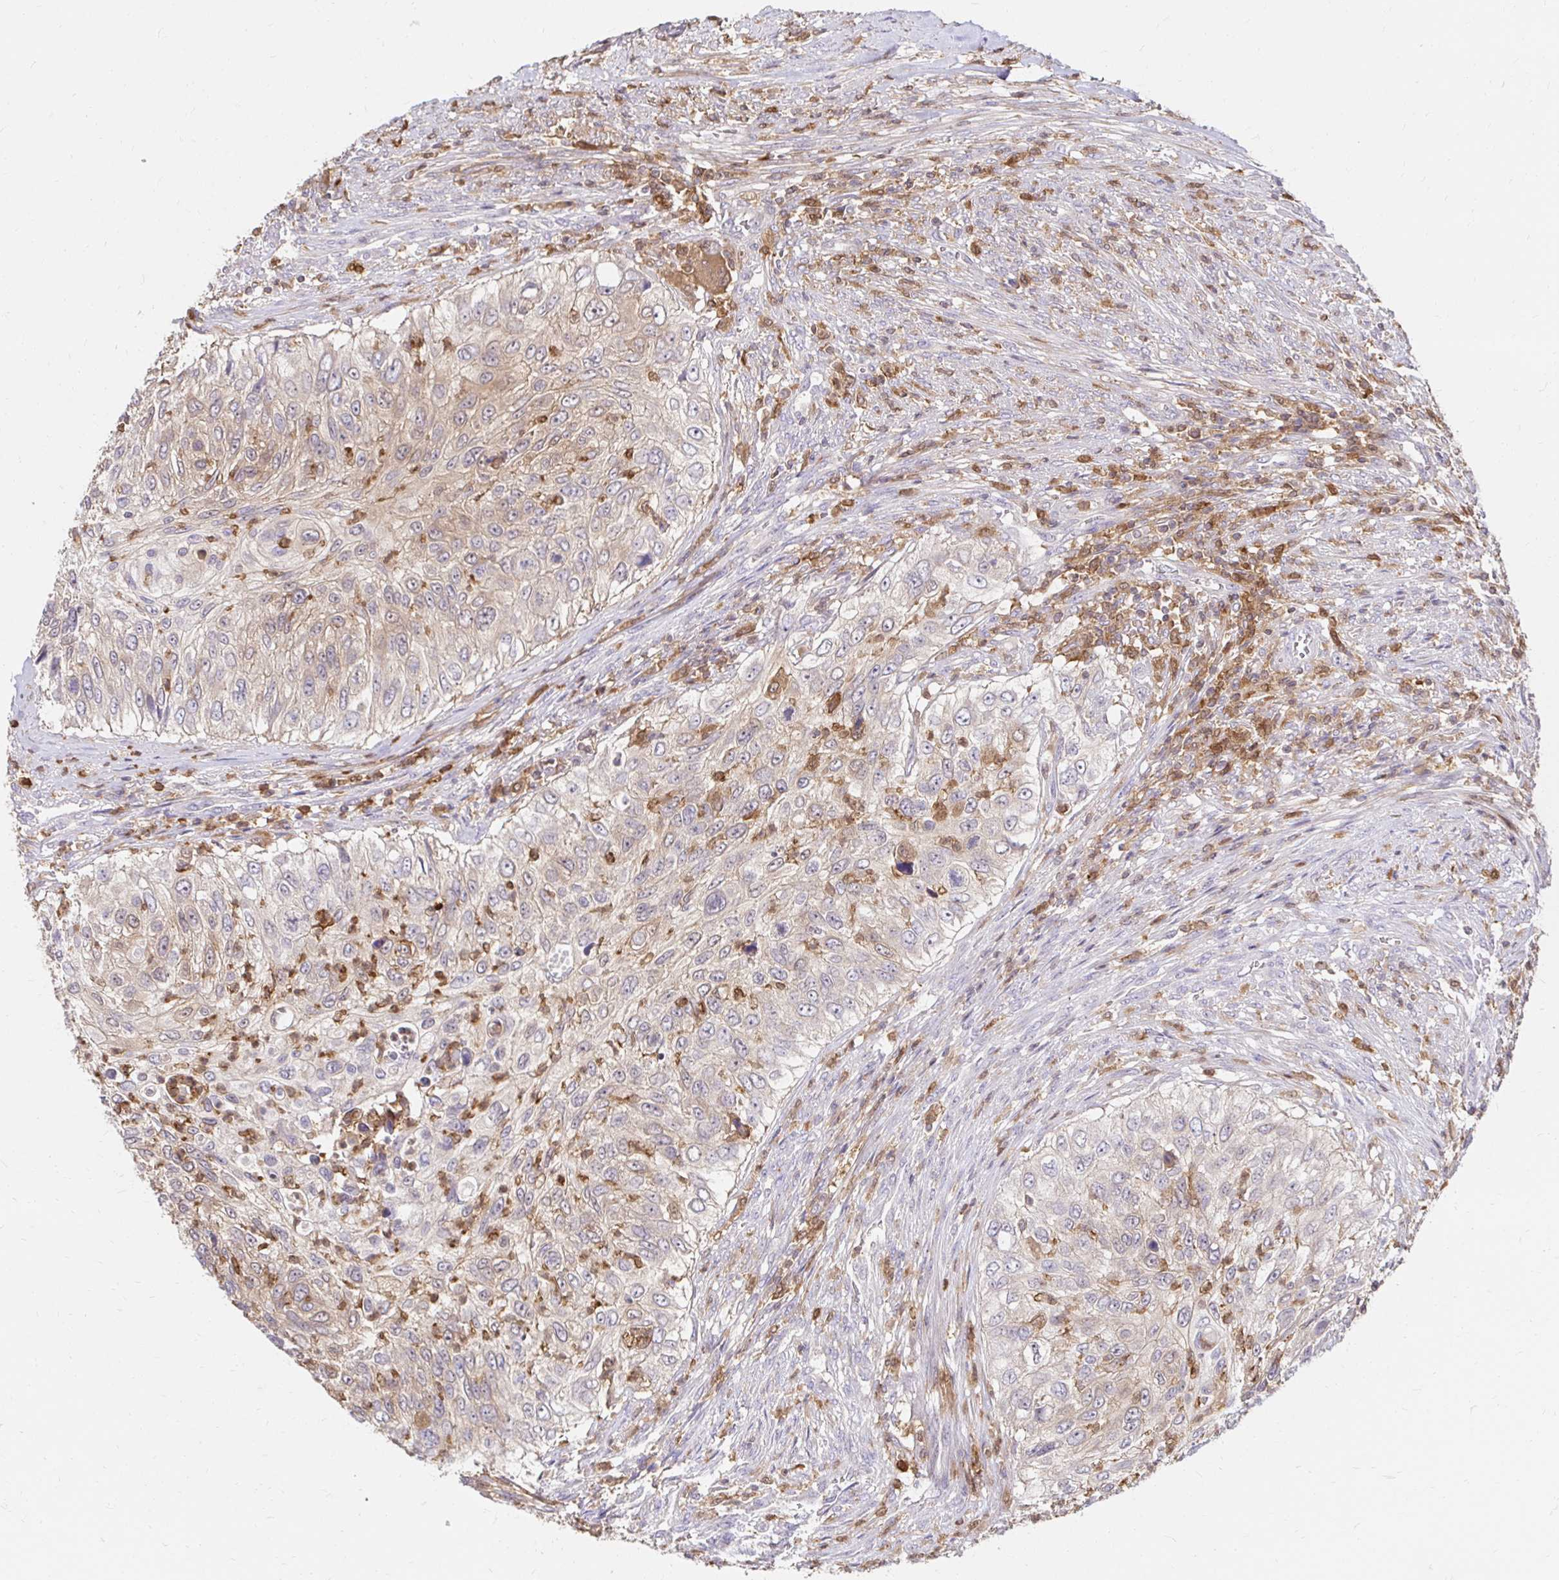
{"staining": {"intensity": "weak", "quantity": "25%-75%", "location": "cytoplasmic/membranous"}, "tissue": "urothelial cancer", "cell_type": "Tumor cells", "image_type": "cancer", "snomed": [{"axis": "morphology", "description": "Urothelial carcinoma, High grade"}, {"axis": "topography", "description": "Urinary bladder"}], "caption": "IHC histopathology image of neoplastic tissue: urothelial carcinoma (high-grade) stained using immunohistochemistry reveals low levels of weak protein expression localized specifically in the cytoplasmic/membranous of tumor cells, appearing as a cytoplasmic/membranous brown color.", "gene": "PYCARD", "patient": {"sex": "female", "age": 60}}